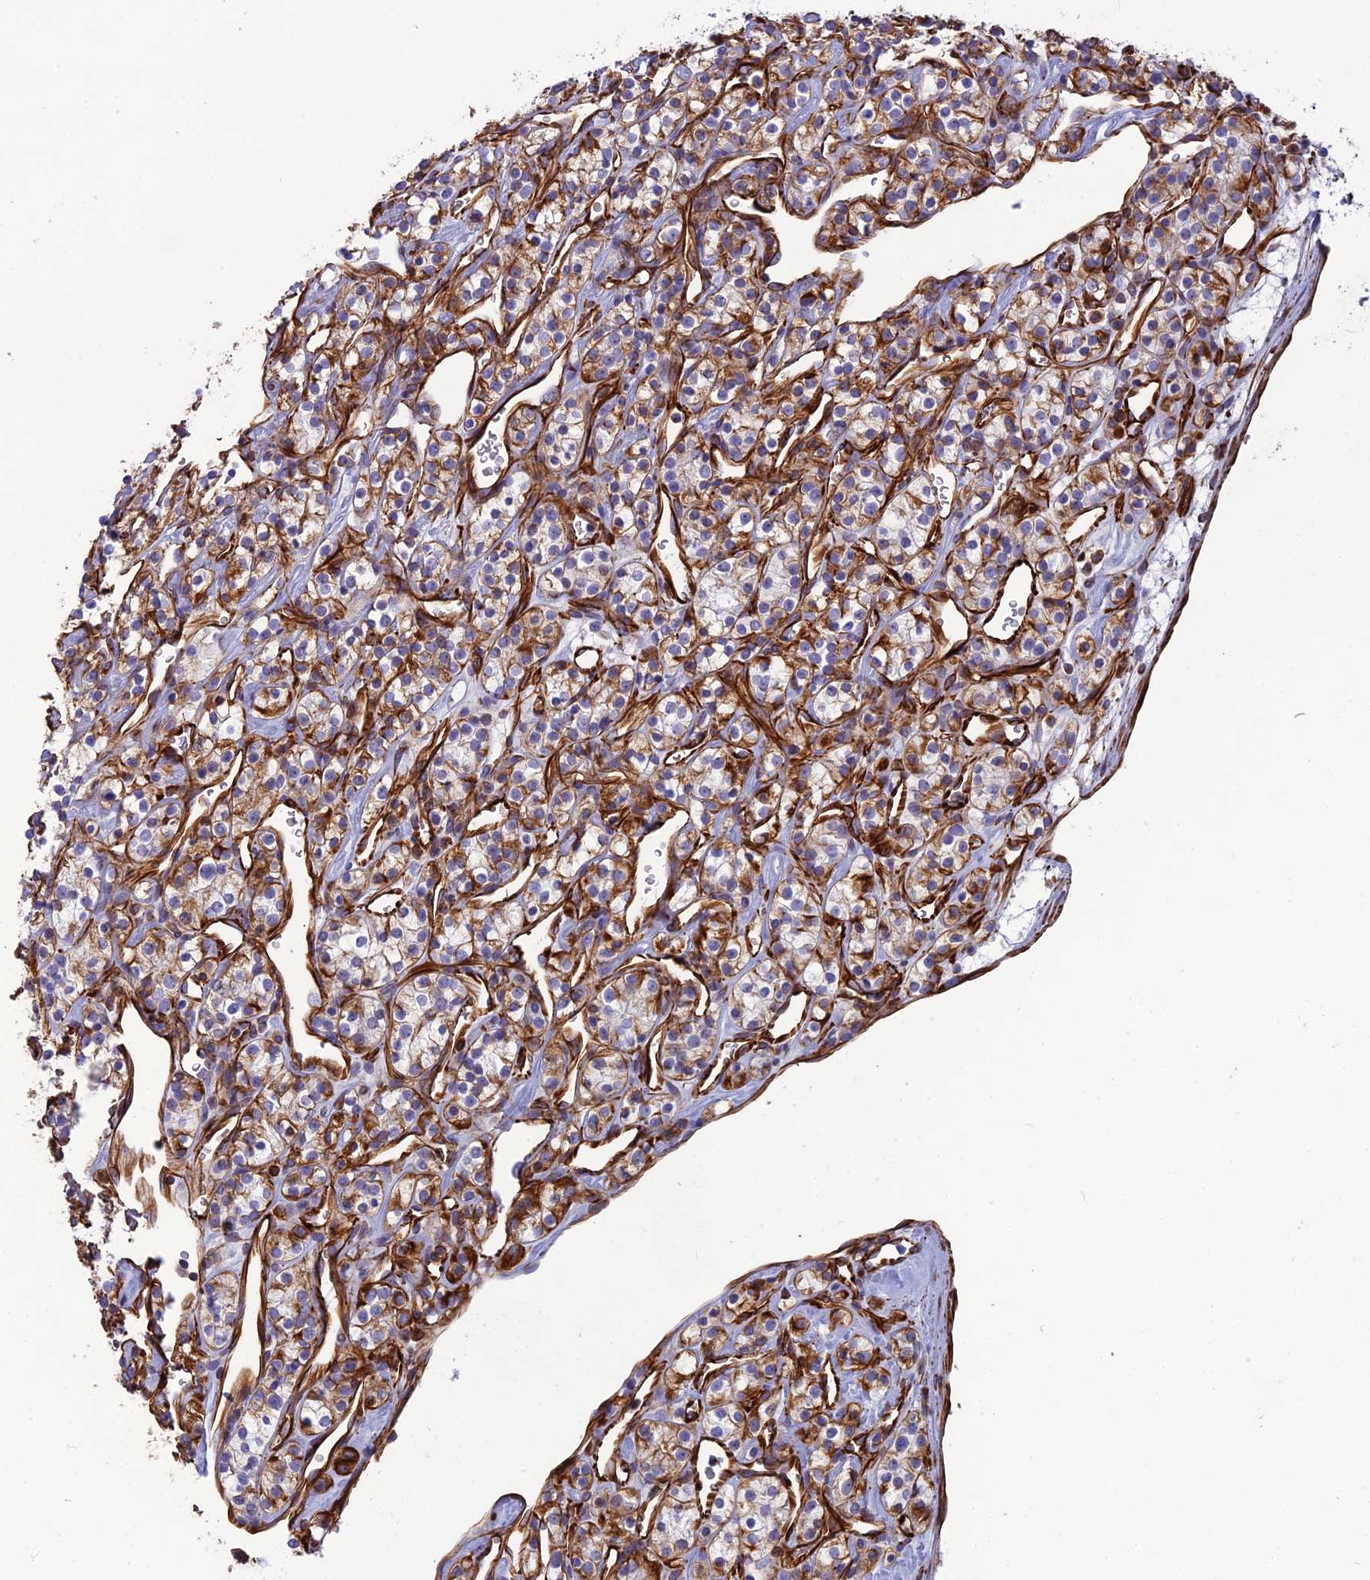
{"staining": {"intensity": "weak", "quantity": "<25%", "location": "cytoplasmic/membranous"}, "tissue": "renal cancer", "cell_type": "Tumor cells", "image_type": "cancer", "snomed": [{"axis": "morphology", "description": "Adenocarcinoma, NOS"}, {"axis": "topography", "description": "Kidney"}], "caption": "Protein analysis of renal cancer displays no significant staining in tumor cells.", "gene": "FBXL20", "patient": {"sex": "male", "age": 77}}